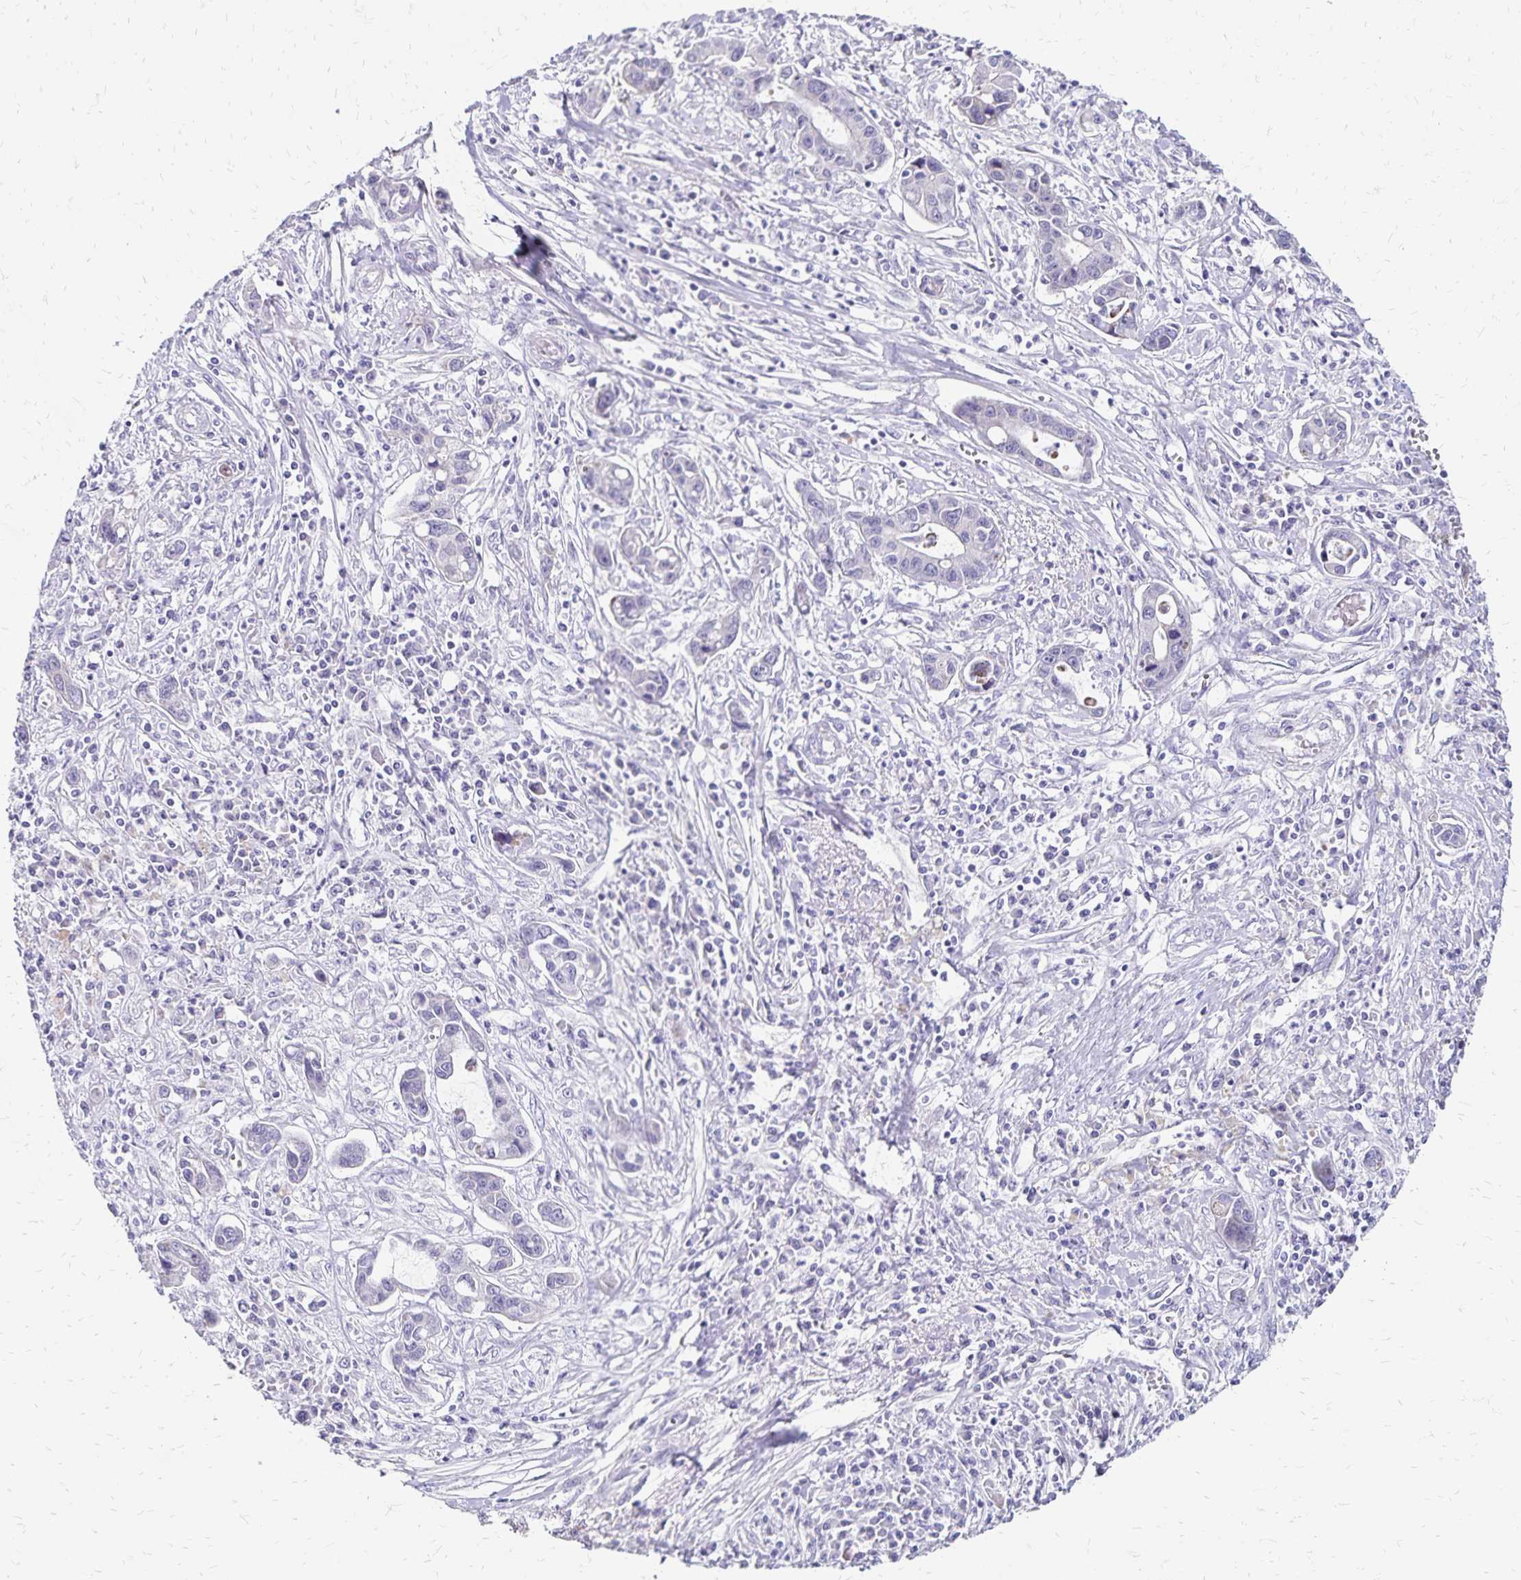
{"staining": {"intensity": "negative", "quantity": "none", "location": "none"}, "tissue": "liver cancer", "cell_type": "Tumor cells", "image_type": "cancer", "snomed": [{"axis": "morphology", "description": "Cholangiocarcinoma"}, {"axis": "topography", "description": "Liver"}], "caption": "Liver cholangiocarcinoma was stained to show a protein in brown. There is no significant staining in tumor cells.", "gene": "NECAP1", "patient": {"sex": "male", "age": 58}}